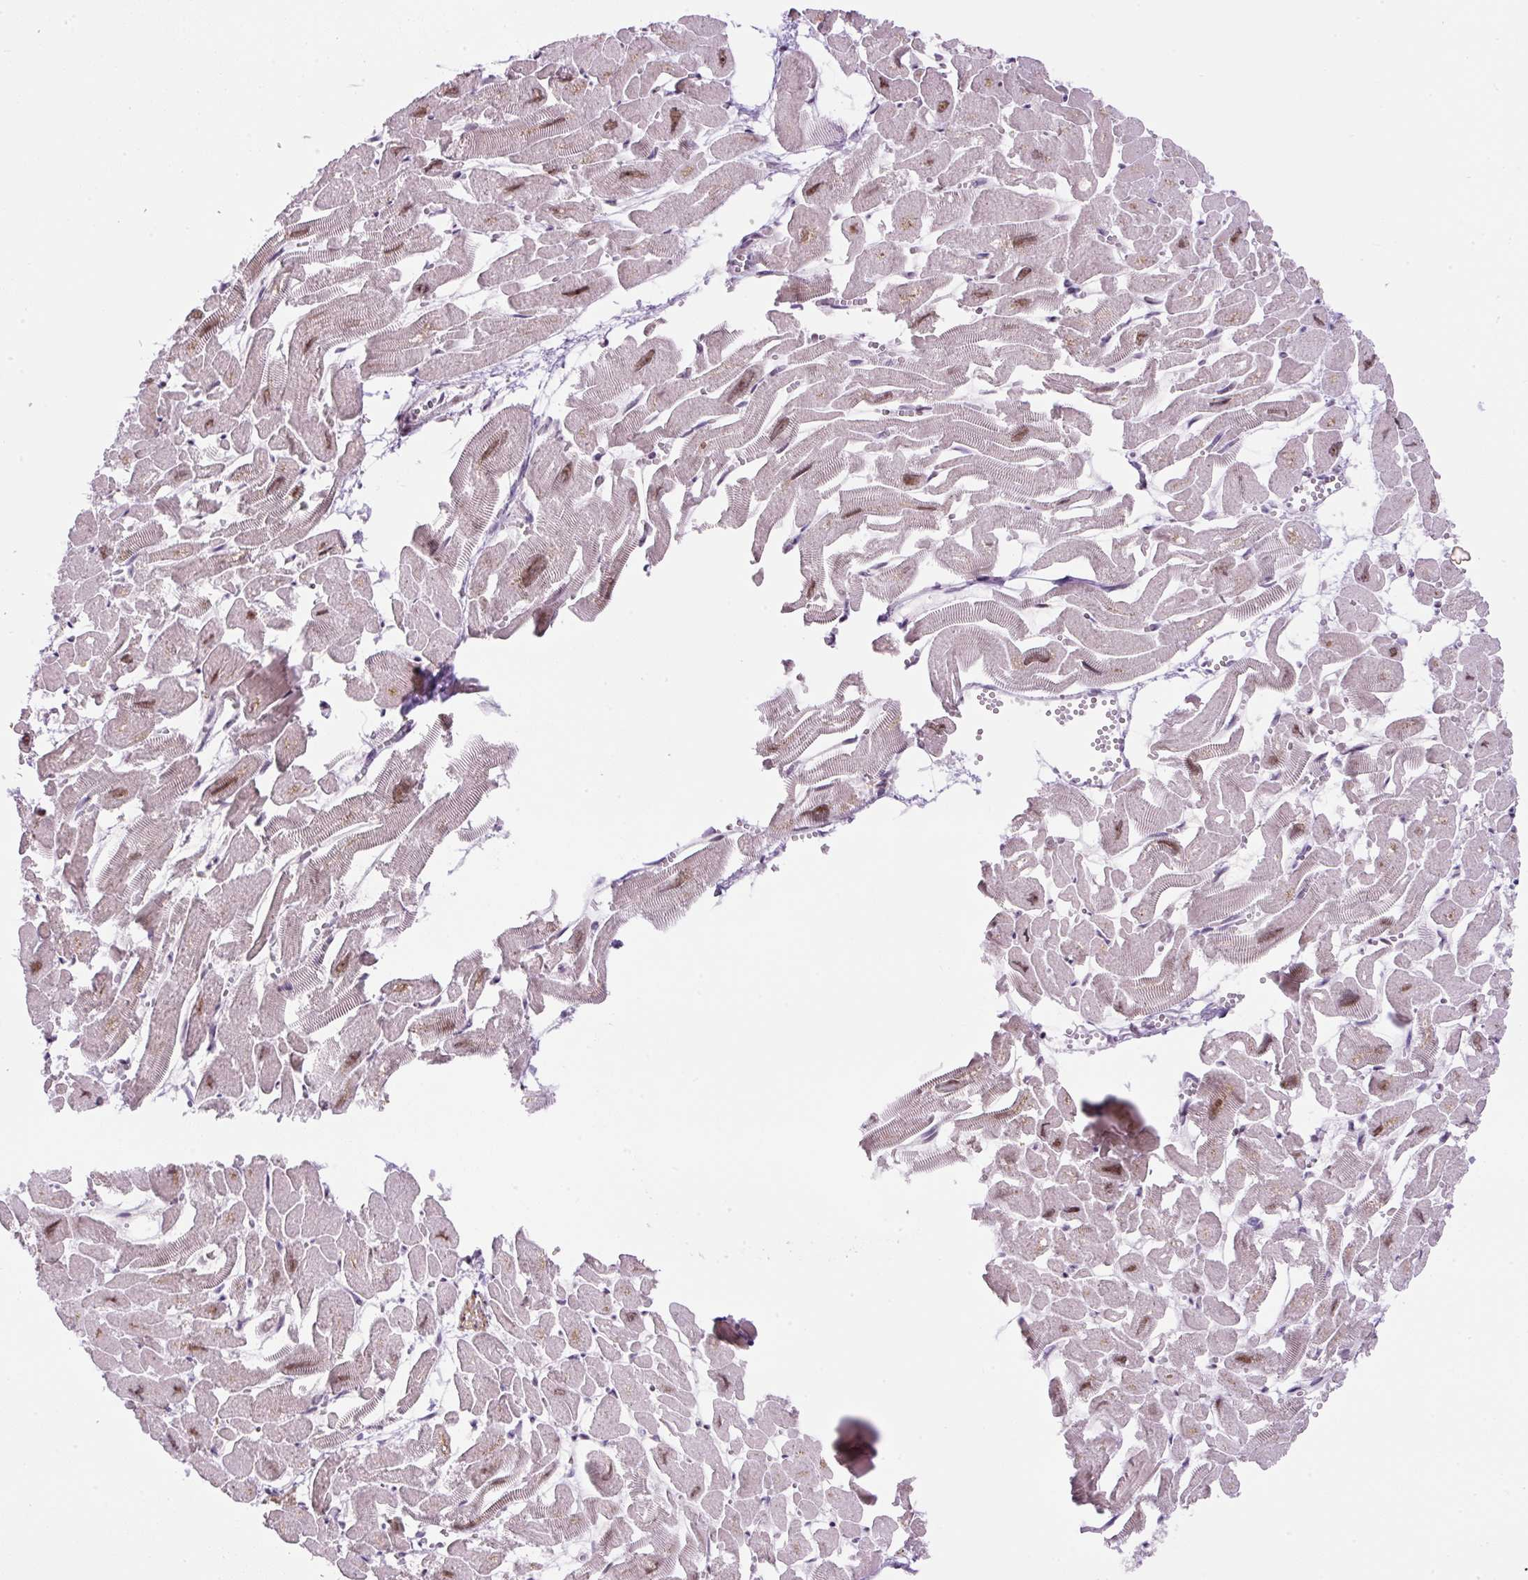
{"staining": {"intensity": "moderate", "quantity": ">75%", "location": "cytoplasmic/membranous,nuclear"}, "tissue": "heart muscle", "cell_type": "Cardiomyocytes", "image_type": "normal", "snomed": [{"axis": "morphology", "description": "Normal tissue, NOS"}, {"axis": "topography", "description": "Heart"}], "caption": "A high-resolution micrograph shows immunohistochemistry (IHC) staining of normal heart muscle, which exhibits moderate cytoplasmic/membranous,nuclear staining in approximately >75% of cardiomyocytes.", "gene": "TAF1A", "patient": {"sex": "male", "age": 54}}